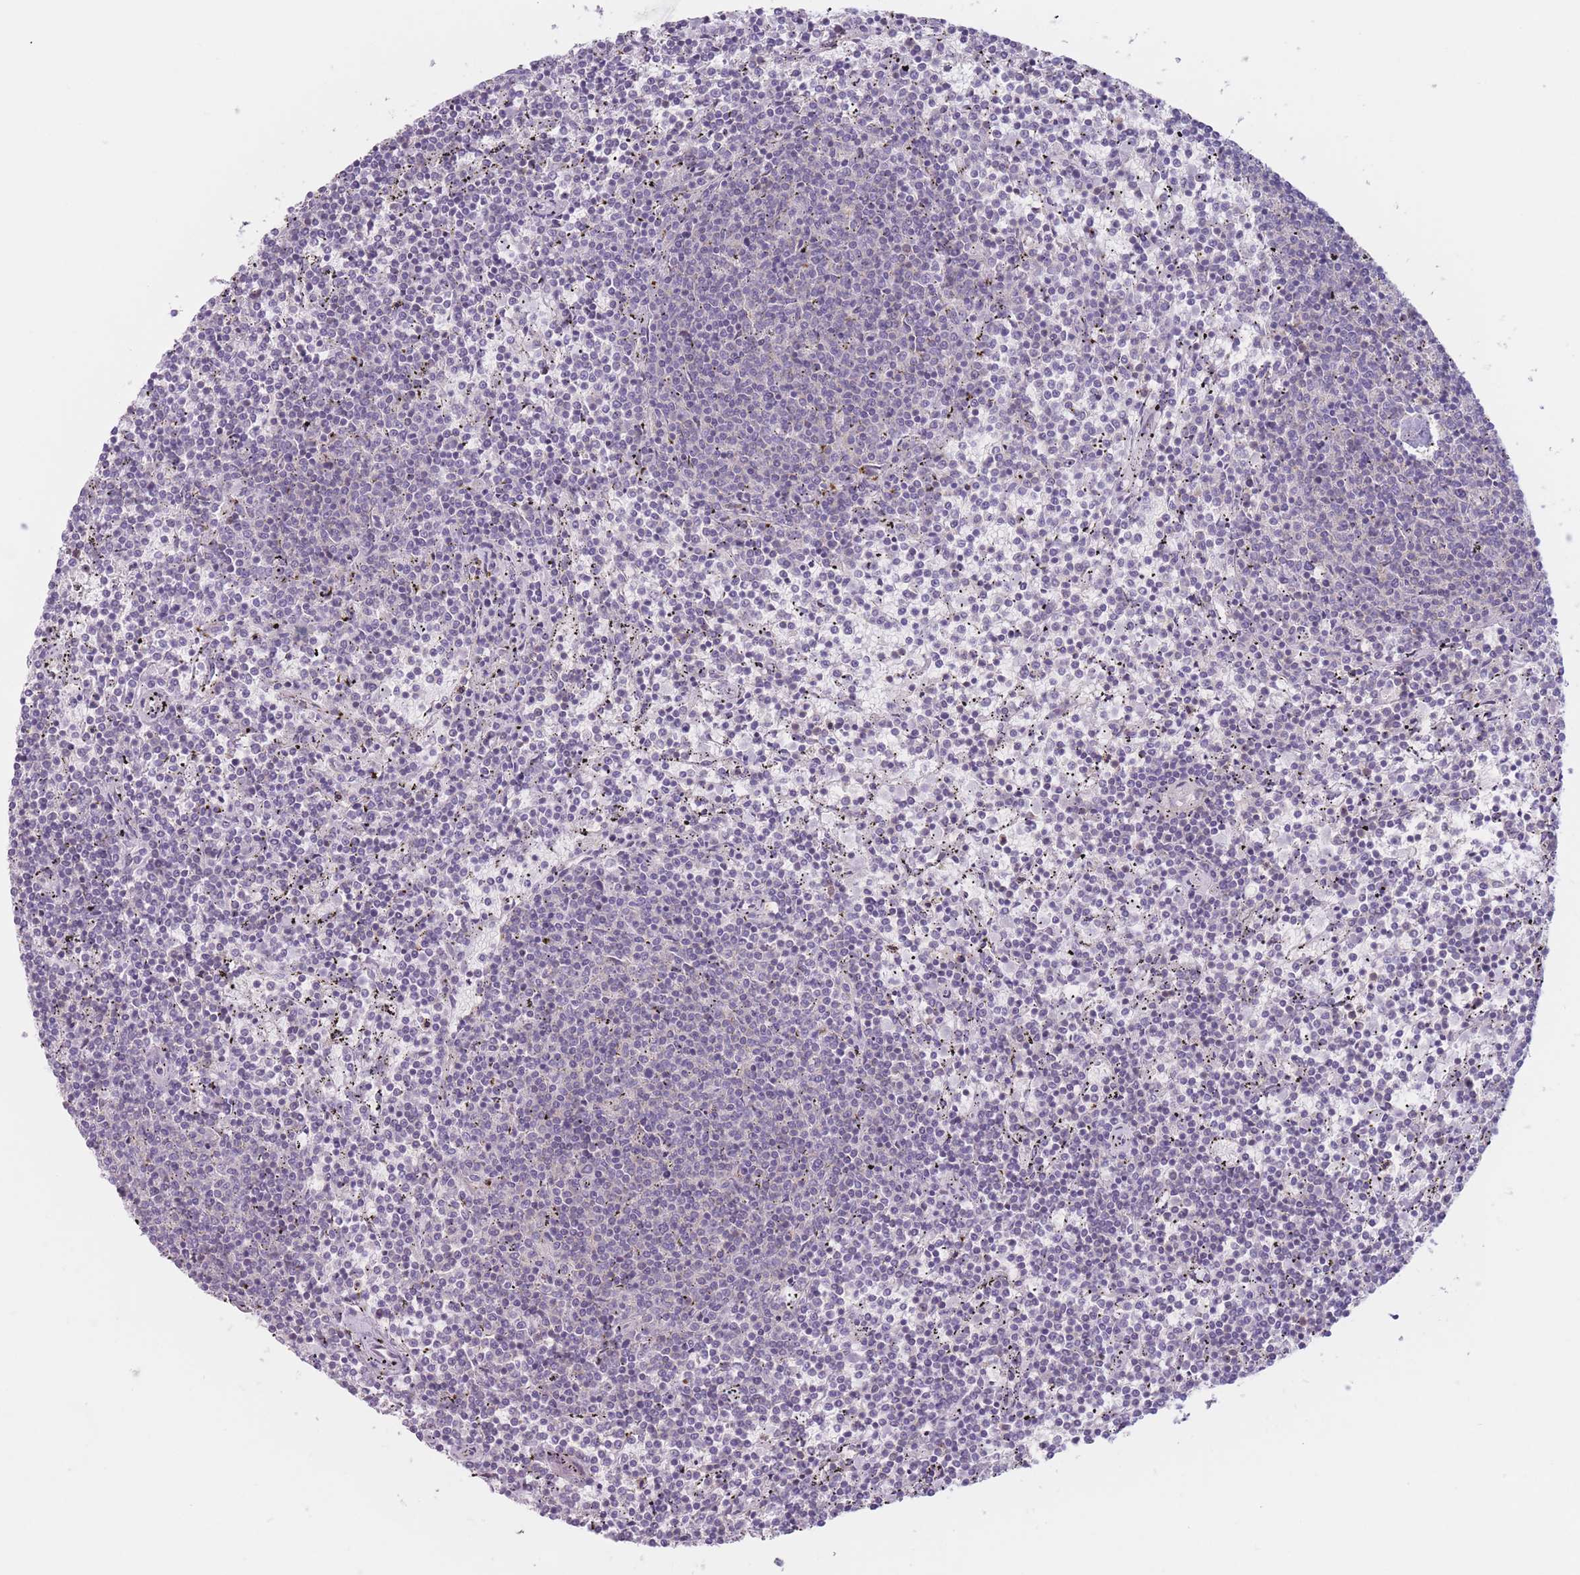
{"staining": {"intensity": "negative", "quantity": "none", "location": "none"}, "tissue": "lymphoma", "cell_type": "Tumor cells", "image_type": "cancer", "snomed": [{"axis": "morphology", "description": "Malignant lymphoma, non-Hodgkin's type, Low grade"}, {"axis": "topography", "description": "Spleen"}], "caption": "Tumor cells are negative for protein expression in human lymphoma.", "gene": "ZNF439", "patient": {"sex": "female", "age": 50}}